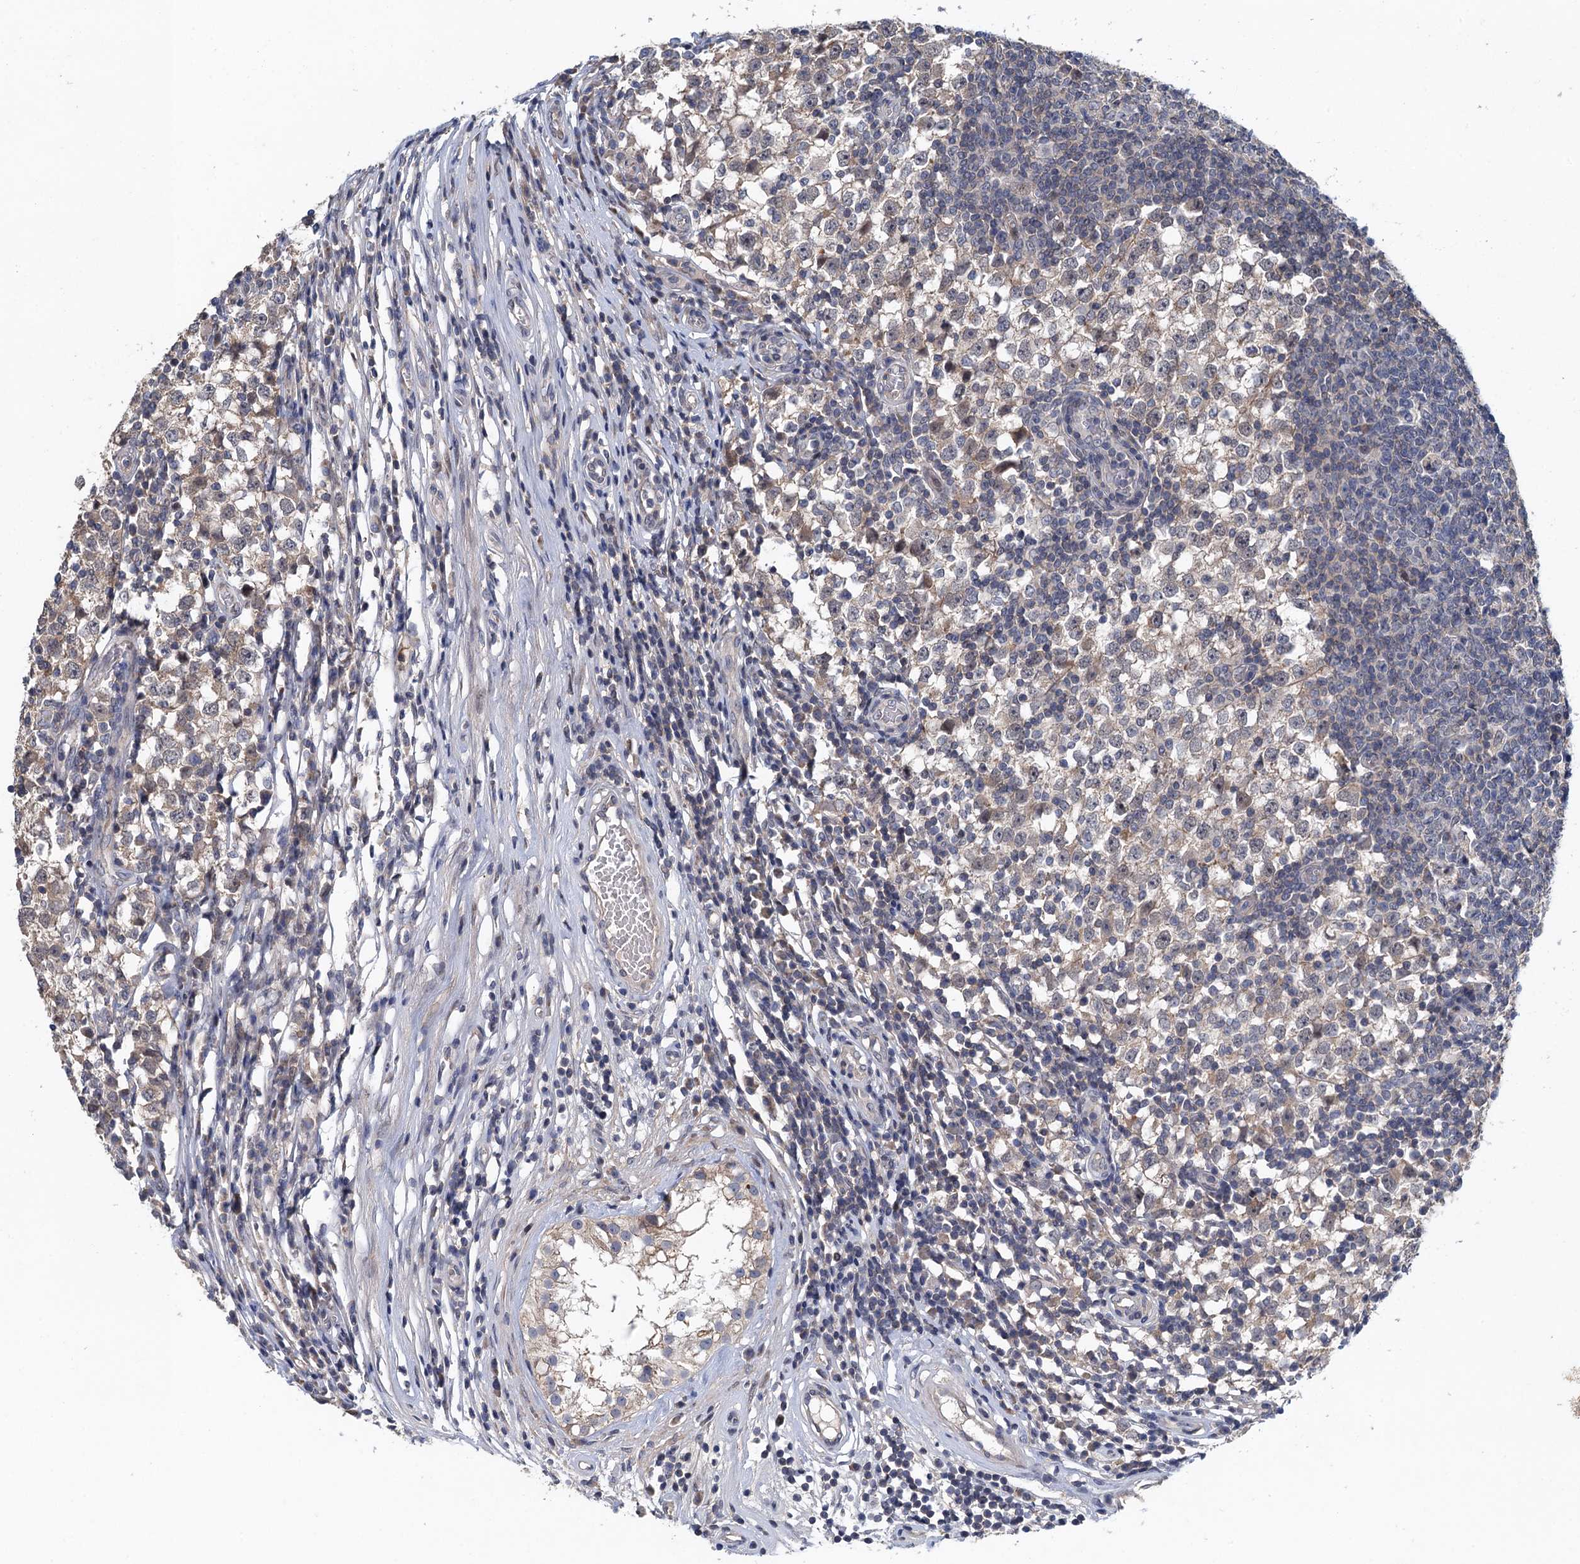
{"staining": {"intensity": "negative", "quantity": "none", "location": "none"}, "tissue": "testis cancer", "cell_type": "Tumor cells", "image_type": "cancer", "snomed": [{"axis": "morphology", "description": "Seminoma, NOS"}, {"axis": "topography", "description": "Testis"}], "caption": "IHC micrograph of neoplastic tissue: human testis cancer (seminoma) stained with DAB (3,3'-diaminobenzidine) shows no significant protein staining in tumor cells.", "gene": "MDM1", "patient": {"sex": "male", "age": 65}}